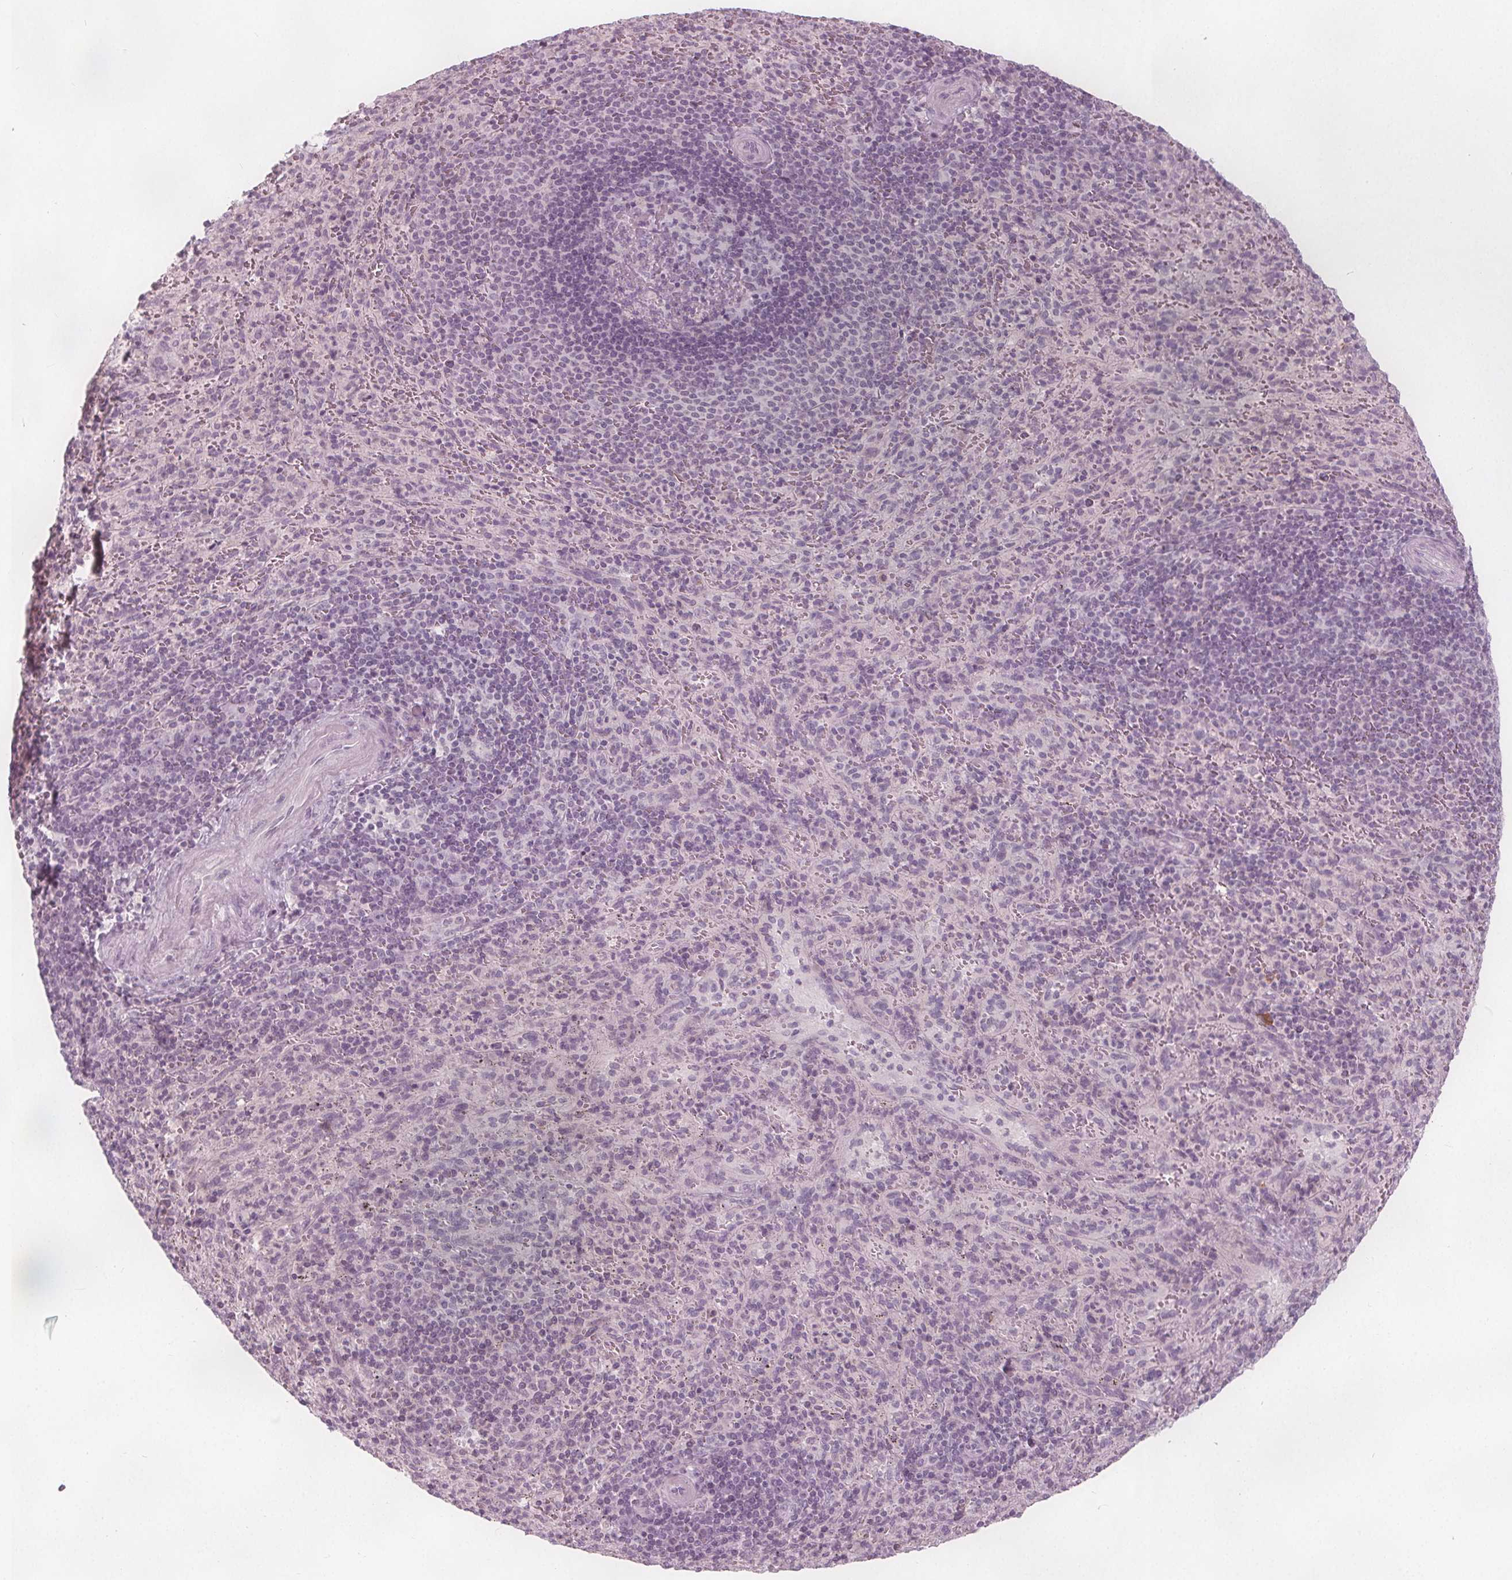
{"staining": {"intensity": "negative", "quantity": "none", "location": "none"}, "tissue": "spleen", "cell_type": "Cells in red pulp", "image_type": "normal", "snomed": [{"axis": "morphology", "description": "Normal tissue, NOS"}, {"axis": "topography", "description": "Spleen"}], "caption": "Immunohistochemistry of normal spleen shows no expression in cells in red pulp.", "gene": "BRSK1", "patient": {"sex": "male", "age": 57}}